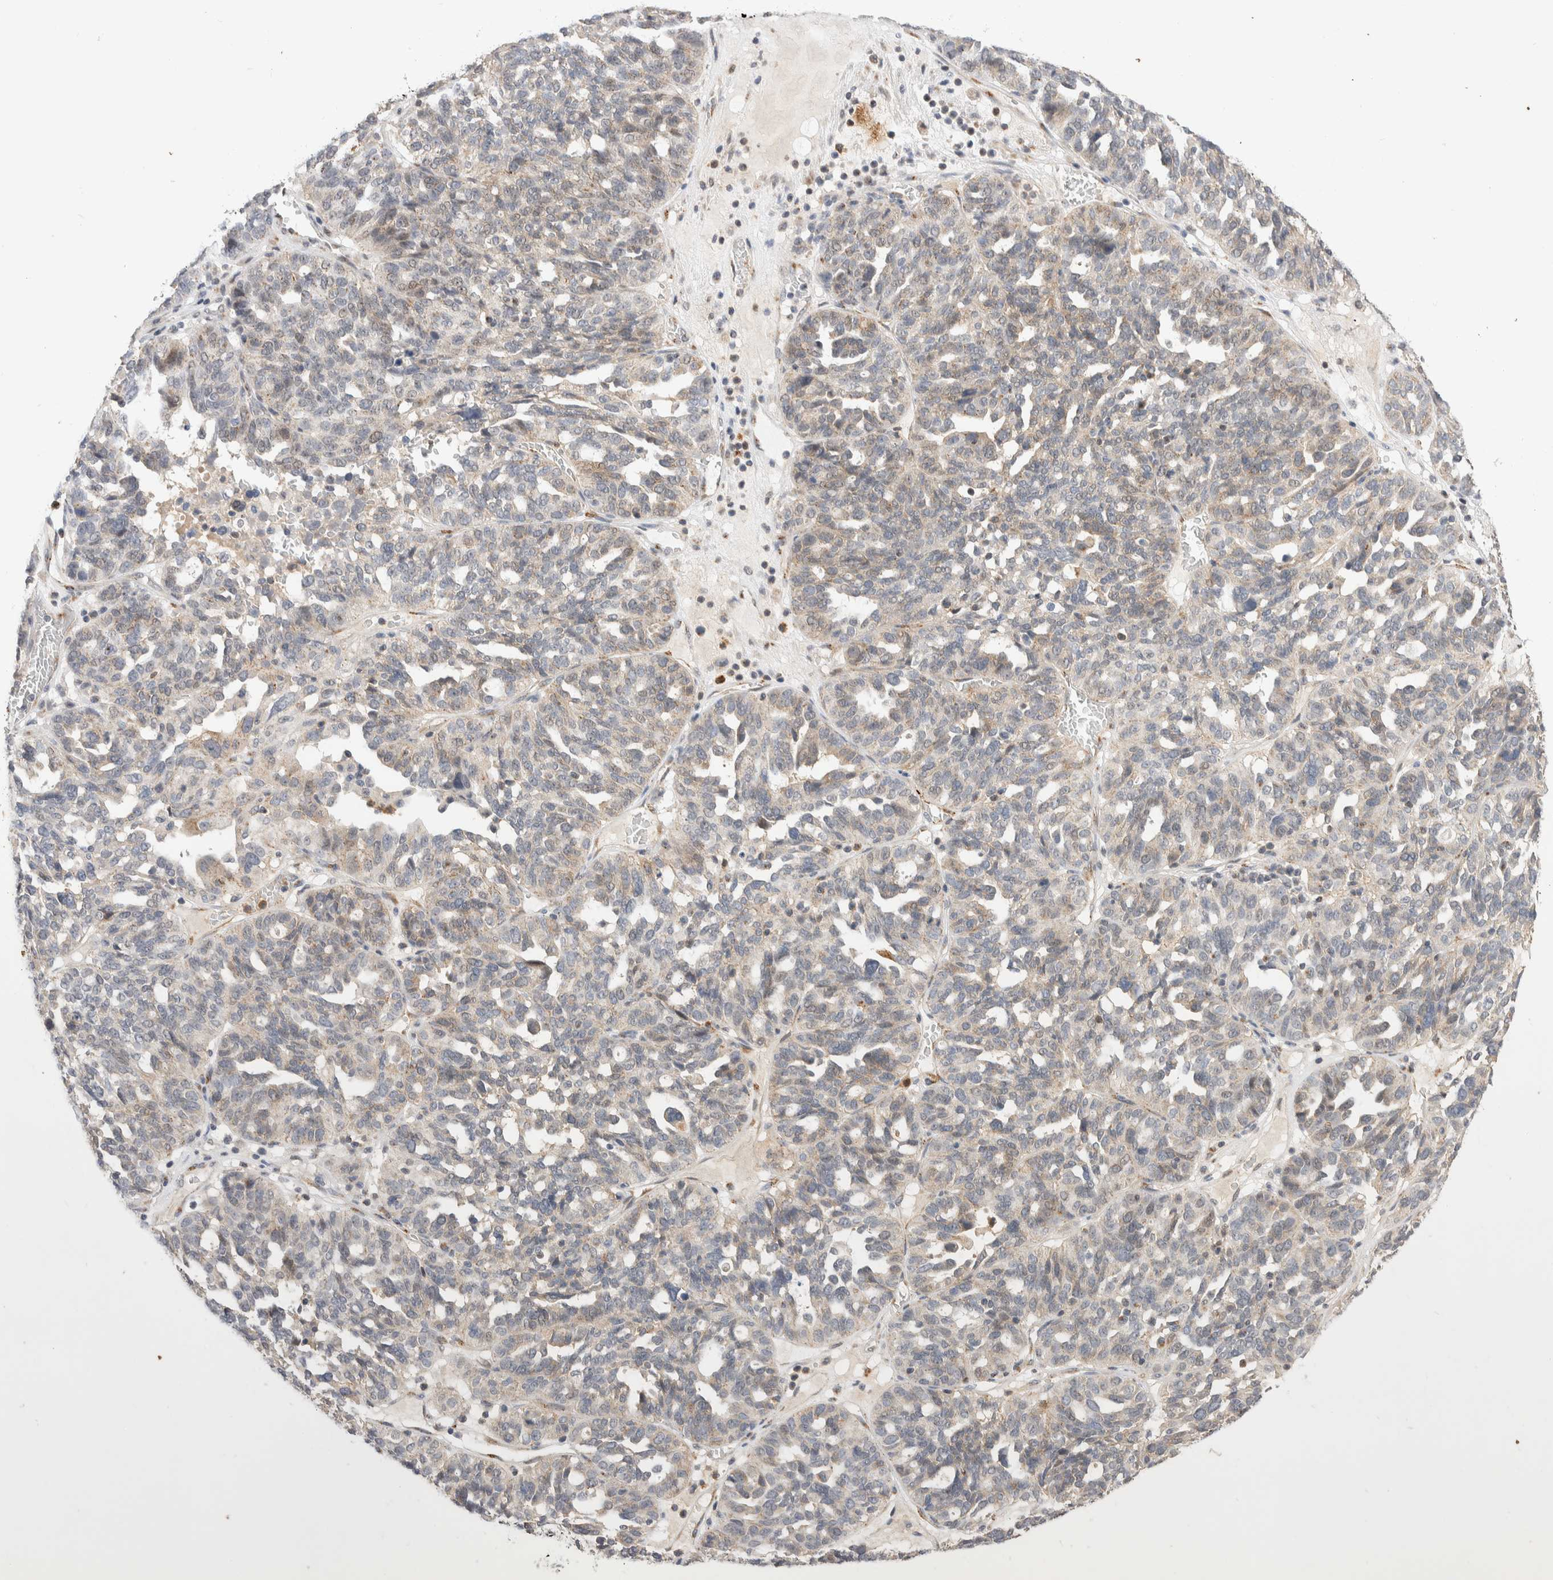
{"staining": {"intensity": "negative", "quantity": "none", "location": "none"}, "tissue": "ovarian cancer", "cell_type": "Tumor cells", "image_type": "cancer", "snomed": [{"axis": "morphology", "description": "Cystadenocarcinoma, serous, NOS"}, {"axis": "topography", "description": "Ovary"}], "caption": "Ovarian cancer was stained to show a protein in brown. There is no significant positivity in tumor cells. (DAB immunohistochemistry (IHC) with hematoxylin counter stain).", "gene": "NSMAF", "patient": {"sex": "female", "age": 59}}